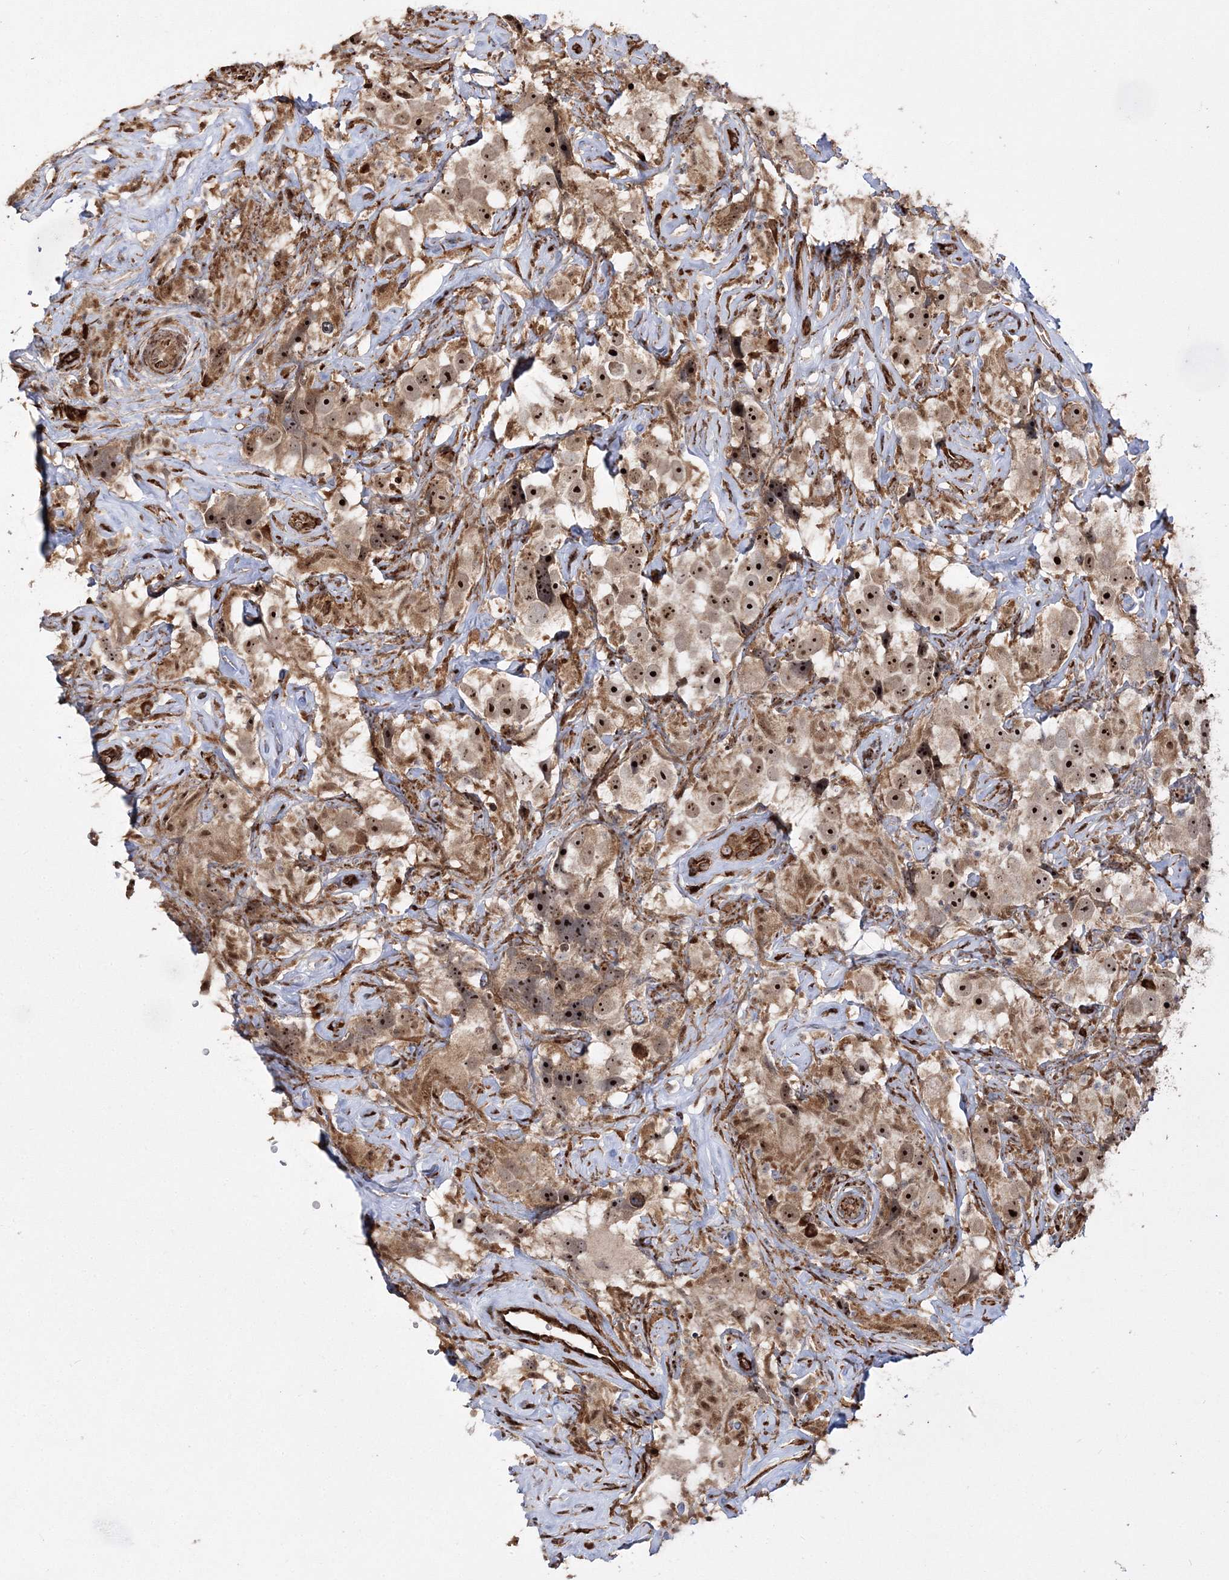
{"staining": {"intensity": "moderate", "quantity": ">75%", "location": "cytoplasmic/membranous,nuclear"}, "tissue": "testis cancer", "cell_type": "Tumor cells", "image_type": "cancer", "snomed": [{"axis": "morphology", "description": "Seminoma, NOS"}, {"axis": "topography", "description": "Testis"}], "caption": "A photomicrograph of human testis seminoma stained for a protein displays moderate cytoplasmic/membranous and nuclear brown staining in tumor cells.", "gene": "SCRN3", "patient": {"sex": "male", "age": 49}}